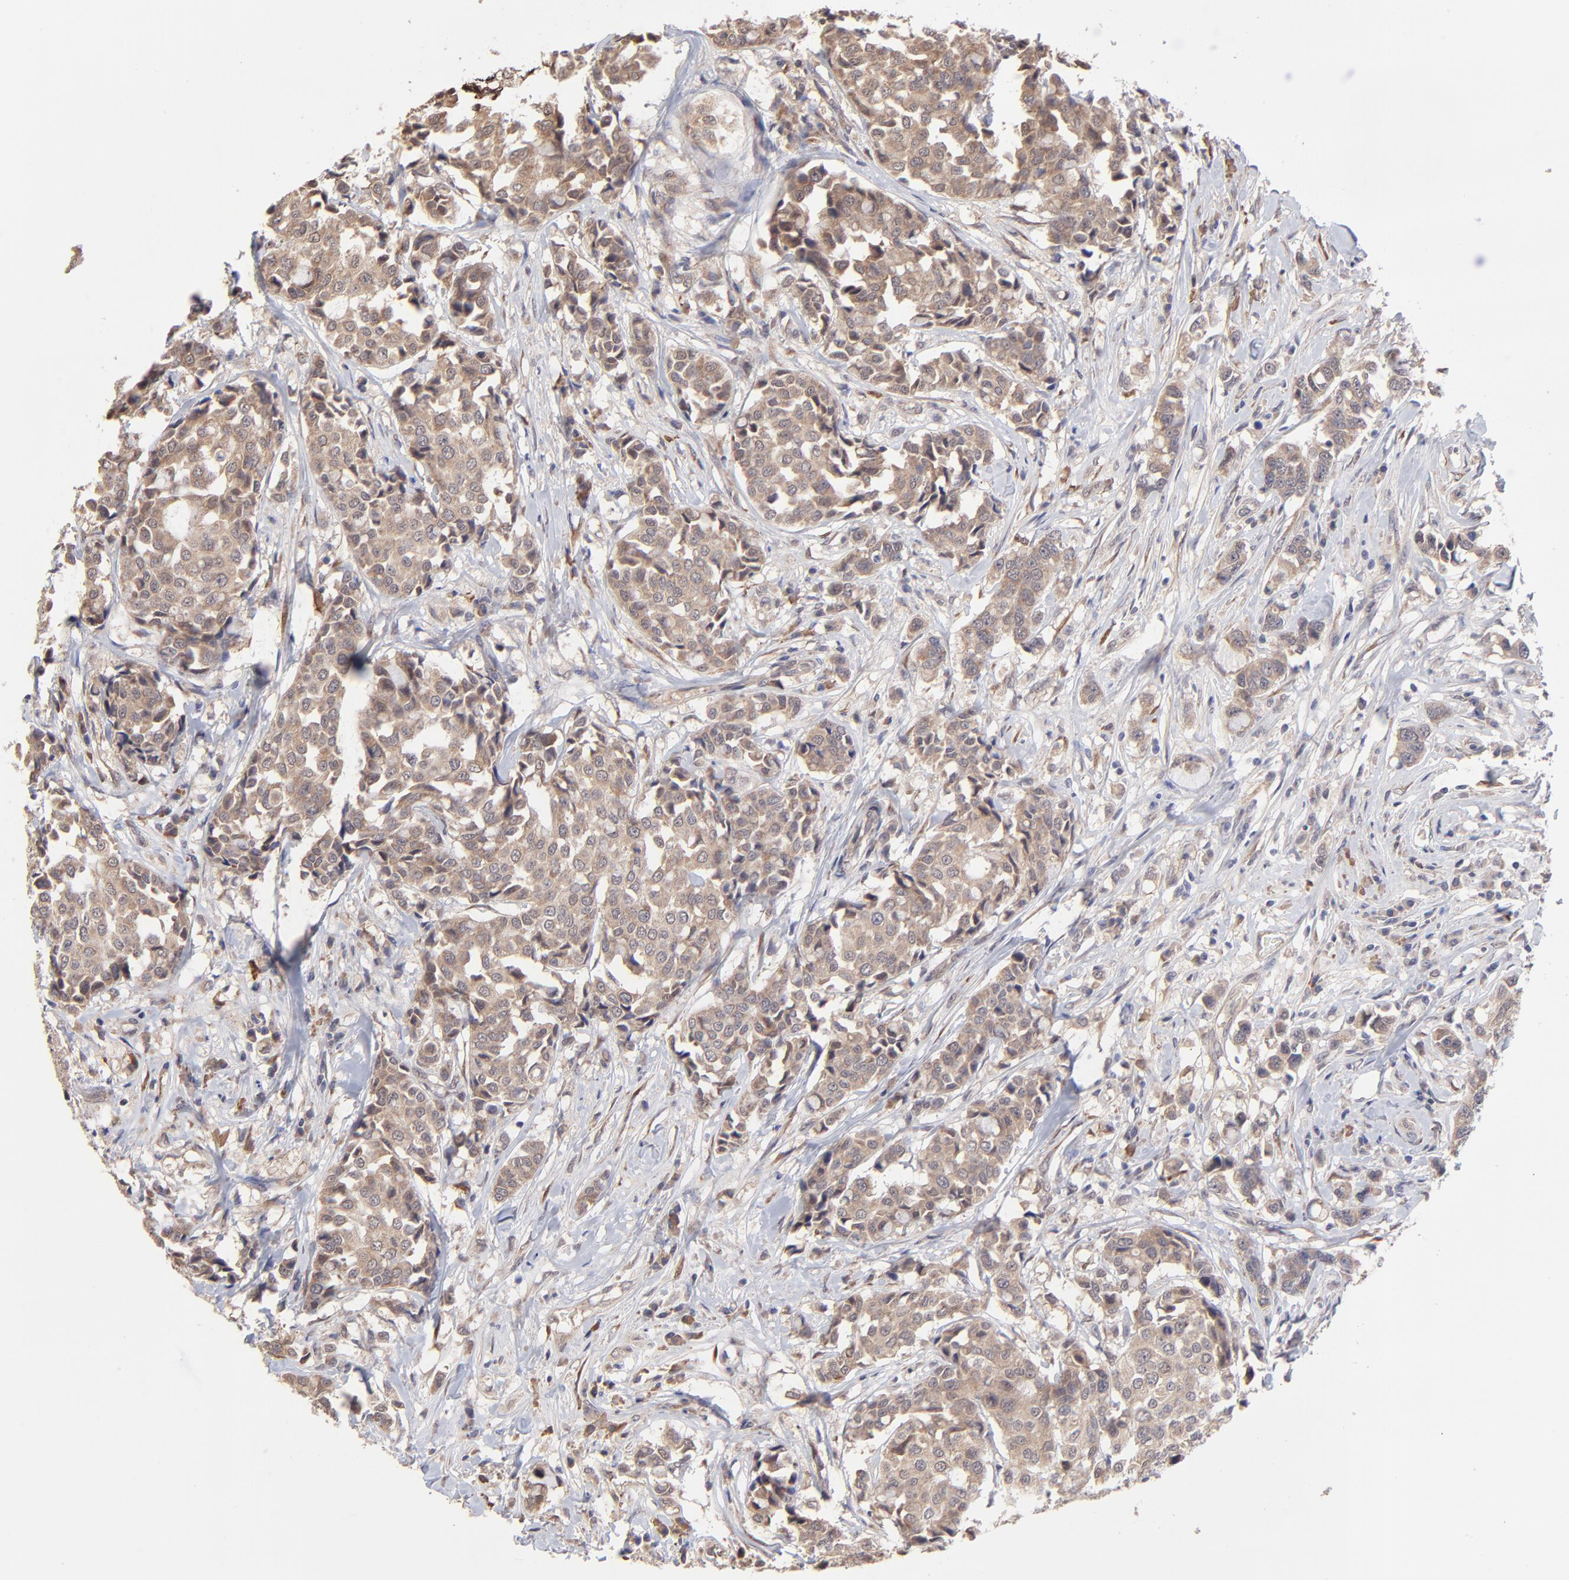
{"staining": {"intensity": "weak", "quantity": ">75%", "location": "cytoplasmic/membranous"}, "tissue": "breast cancer", "cell_type": "Tumor cells", "image_type": "cancer", "snomed": [{"axis": "morphology", "description": "Duct carcinoma"}, {"axis": "topography", "description": "Breast"}], "caption": "Immunohistochemistry histopathology image of breast intraductal carcinoma stained for a protein (brown), which exhibits low levels of weak cytoplasmic/membranous staining in approximately >75% of tumor cells.", "gene": "CHL1", "patient": {"sex": "female", "age": 27}}